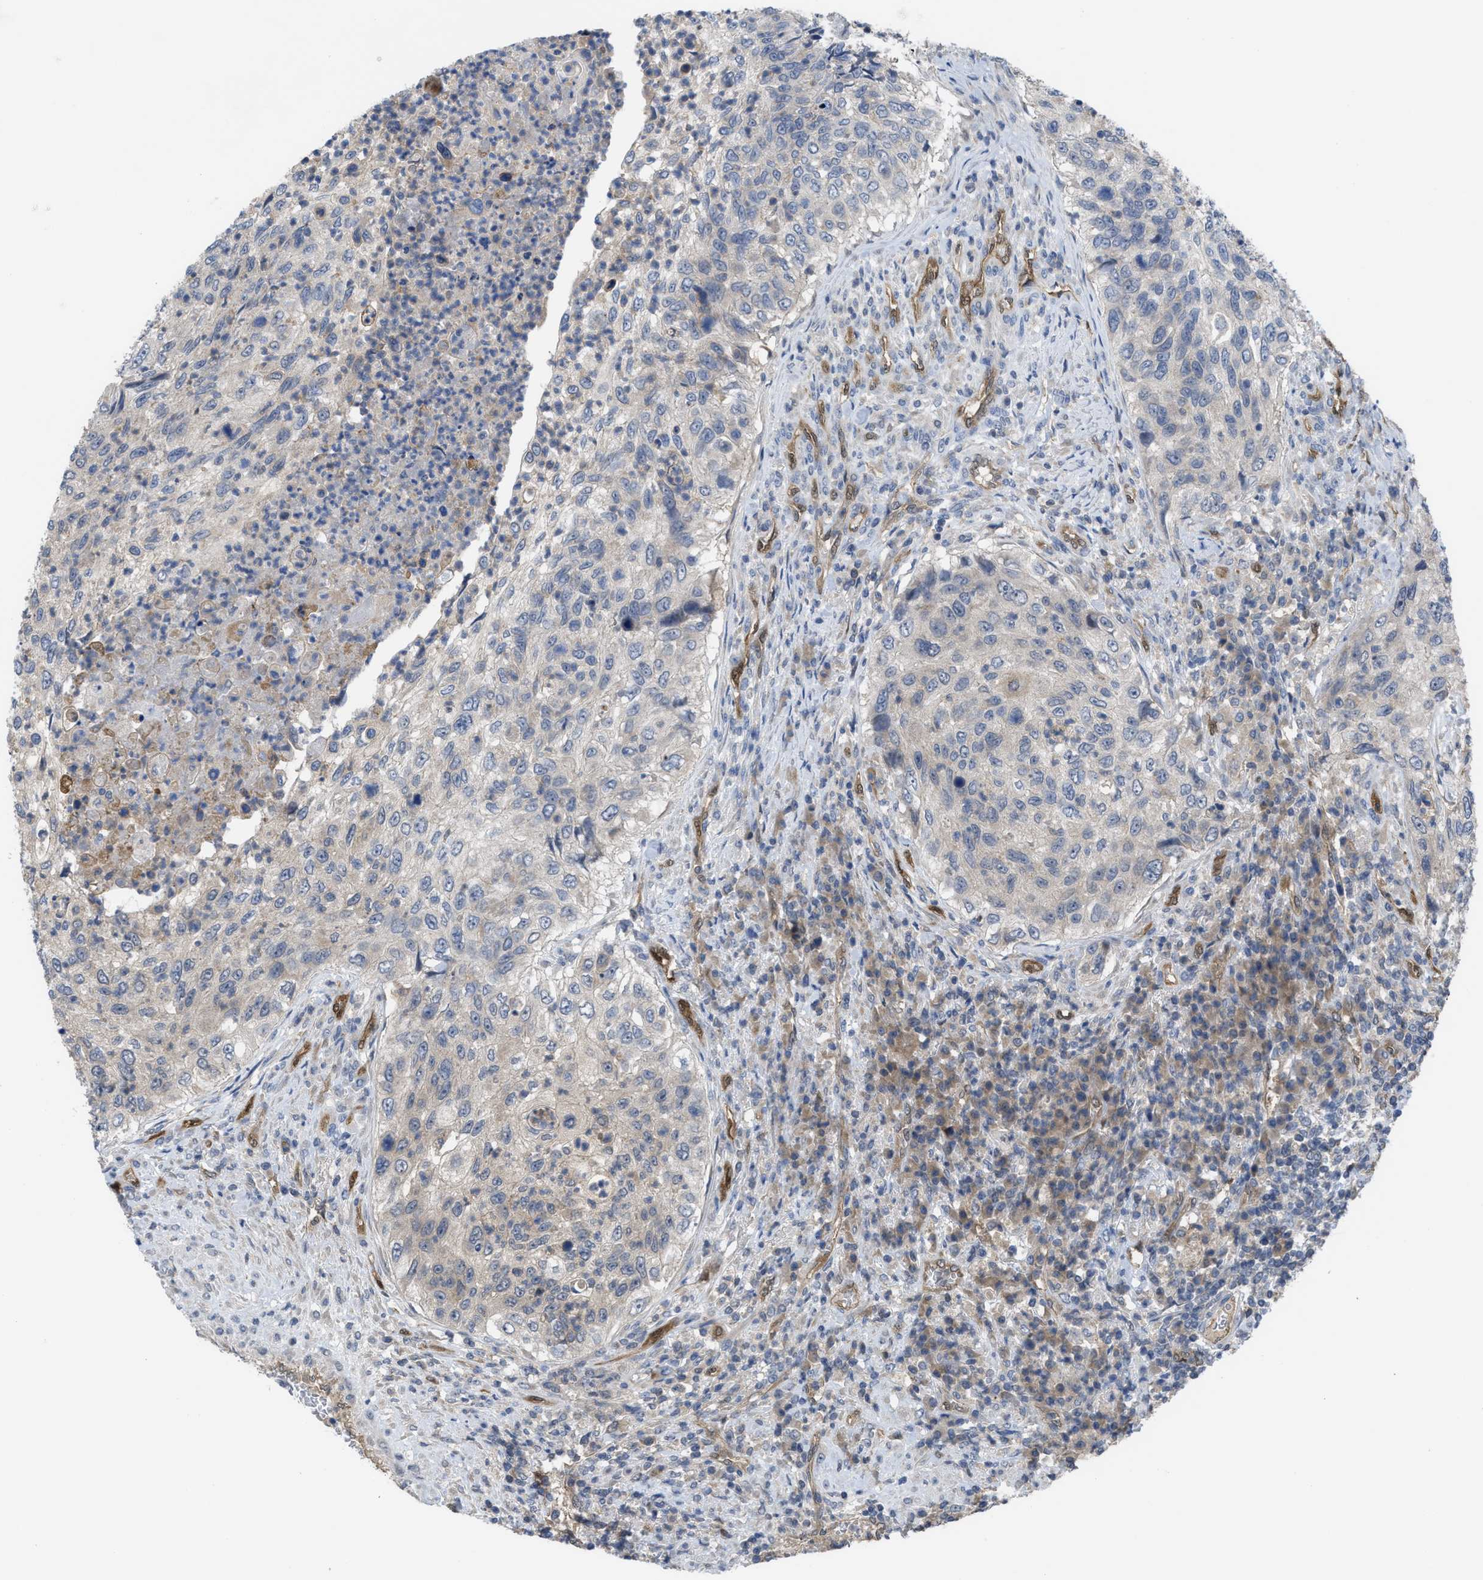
{"staining": {"intensity": "negative", "quantity": "none", "location": "none"}, "tissue": "urothelial cancer", "cell_type": "Tumor cells", "image_type": "cancer", "snomed": [{"axis": "morphology", "description": "Urothelial carcinoma, High grade"}, {"axis": "topography", "description": "Urinary bladder"}], "caption": "Tumor cells show no significant positivity in urothelial cancer.", "gene": "LDAF1", "patient": {"sex": "female", "age": 60}}